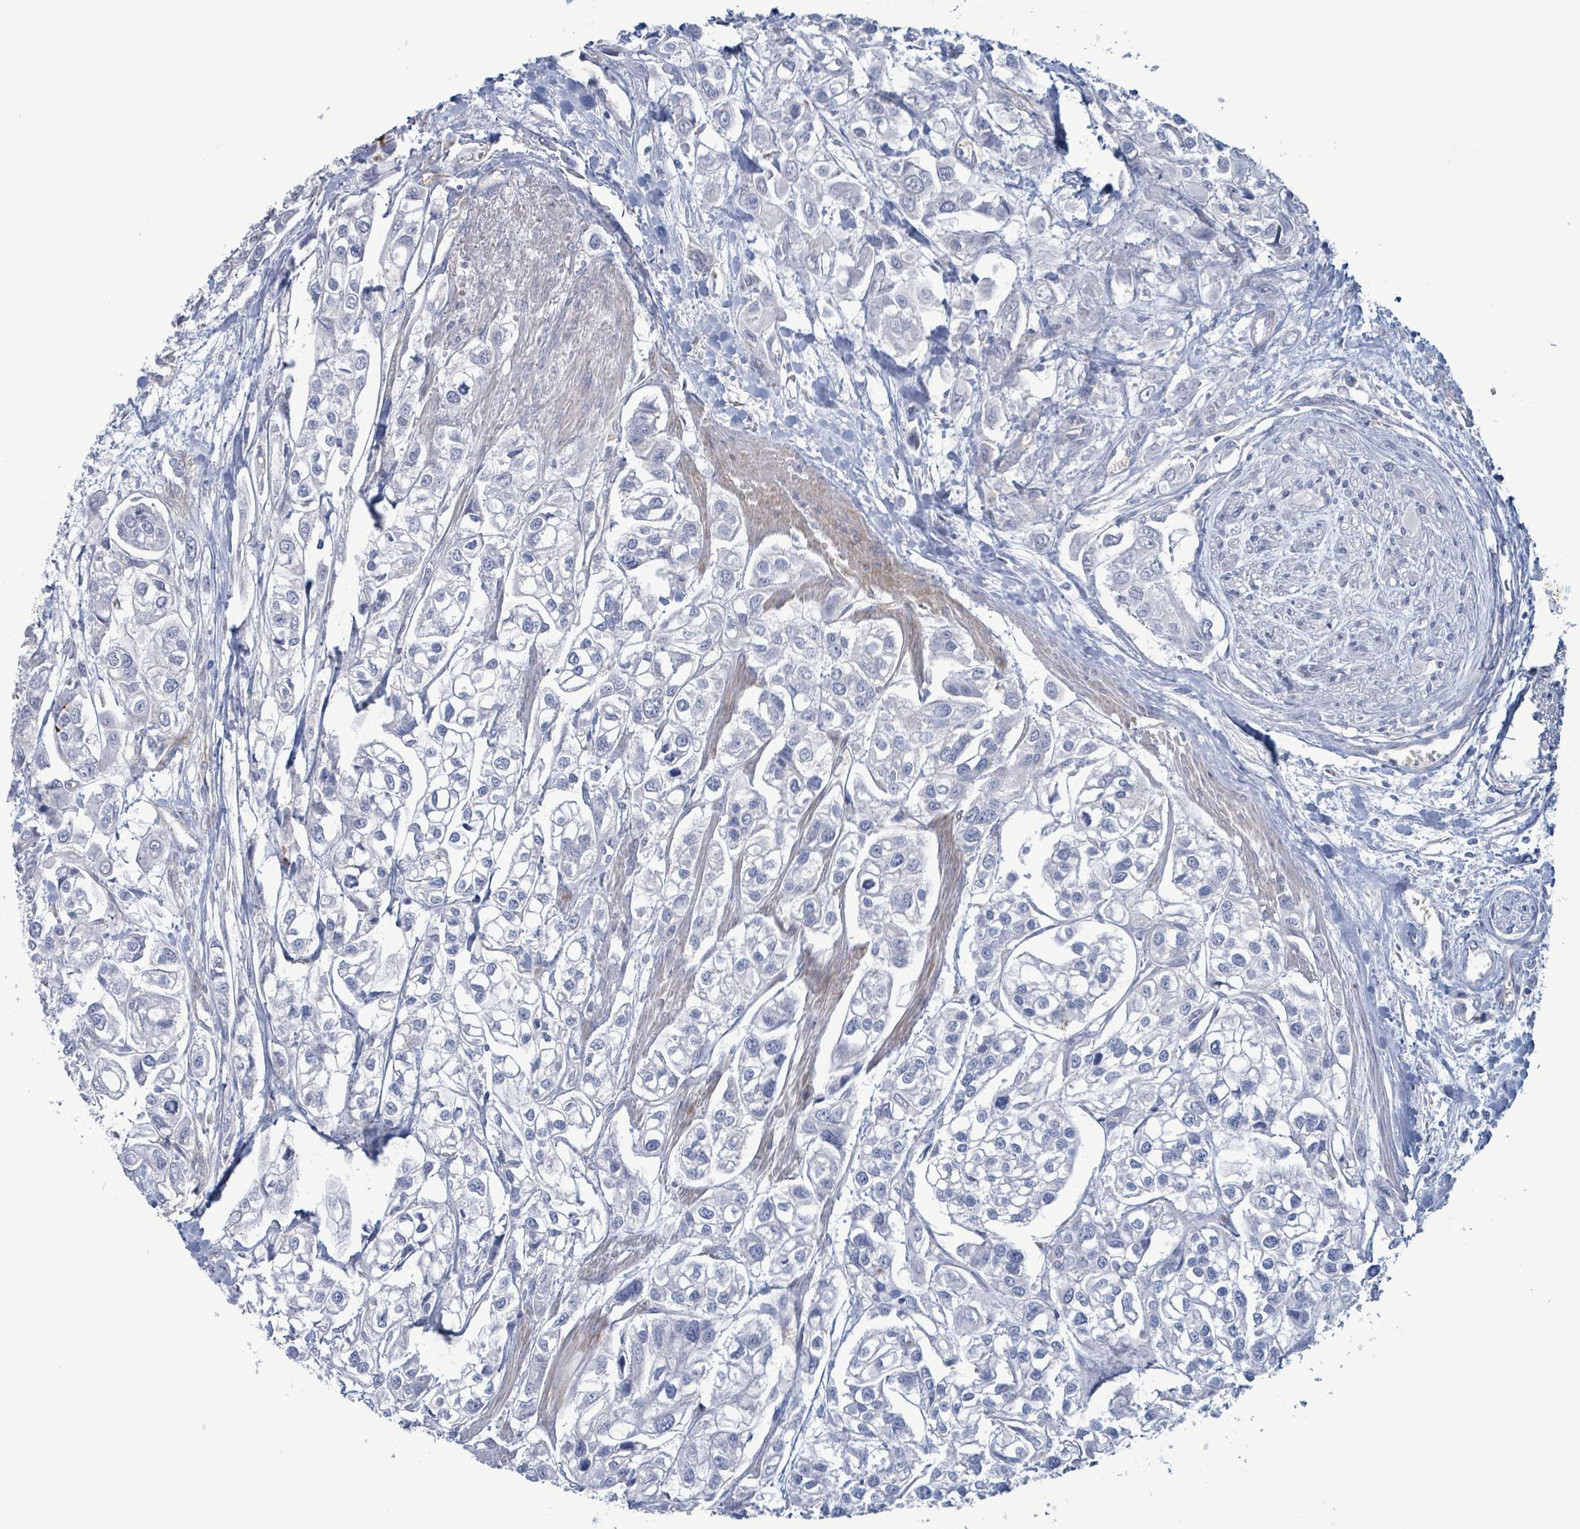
{"staining": {"intensity": "negative", "quantity": "none", "location": "none"}, "tissue": "urothelial cancer", "cell_type": "Tumor cells", "image_type": "cancer", "snomed": [{"axis": "morphology", "description": "Urothelial carcinoma, High grade"}, {"axis": "topography", "description": "Urinary bladder"}], "caption": "Tumor cells are negative for protein expression in human high-grade urothelial carcinoma.", "gene": "PKLR", "patient": {"sex": "male", "age": 67}}